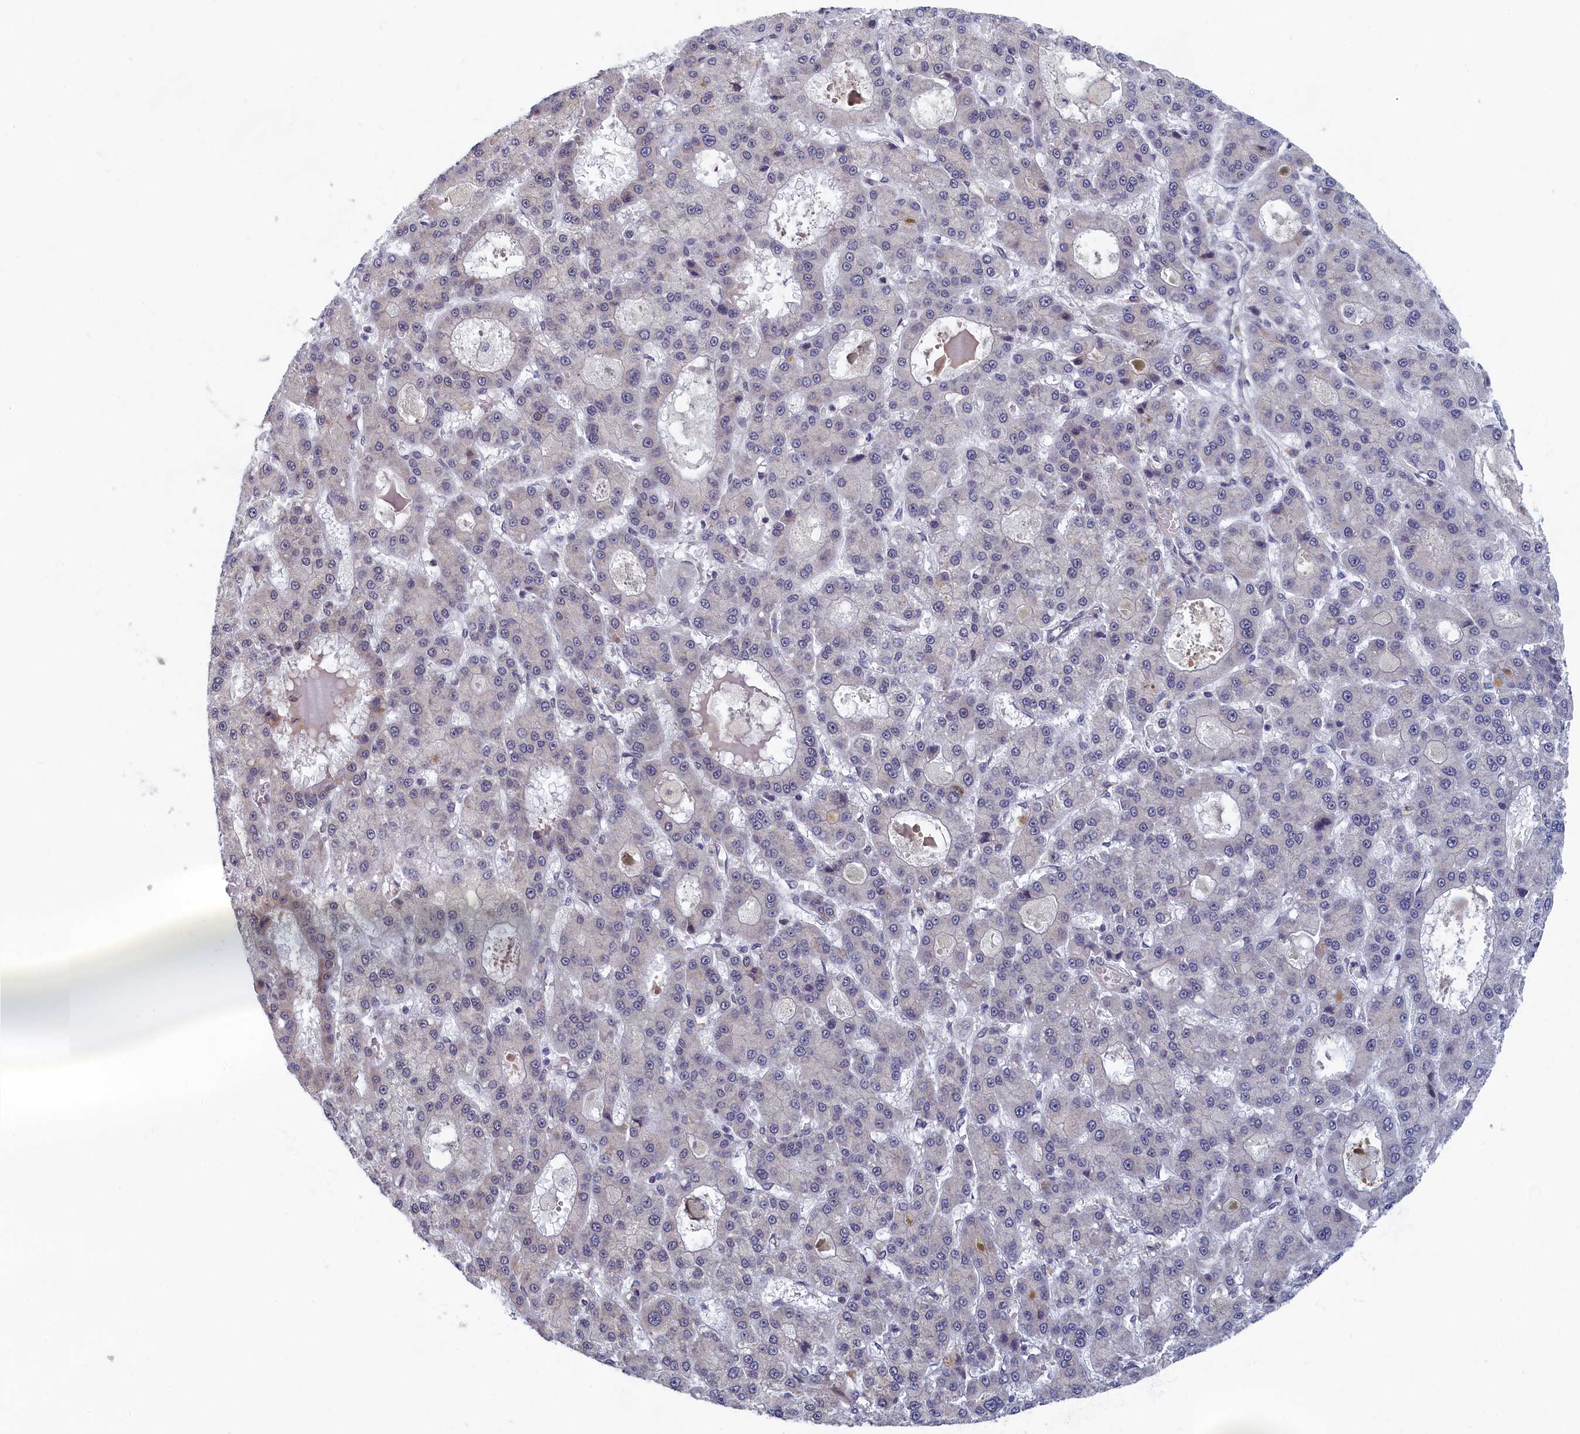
{"staining": {"intensity": "negative", "quantity": "none", "location": "none"}, "tissue": "liver cancer", "cell_type": "Tumor cells", "image_type": "cancer", "snomed": [{"axis": "morphology", "description": "Carcinoma, Hepatocellular, NOS"}, {"axis": "topography", "description": "Liver"}], "caption": "A histopathology image of liver cancer stained for a protein reveals no brown staining in tumor cells.", "gene": "DNAJC17", "patient": {"sex": "male", "age": 70}}